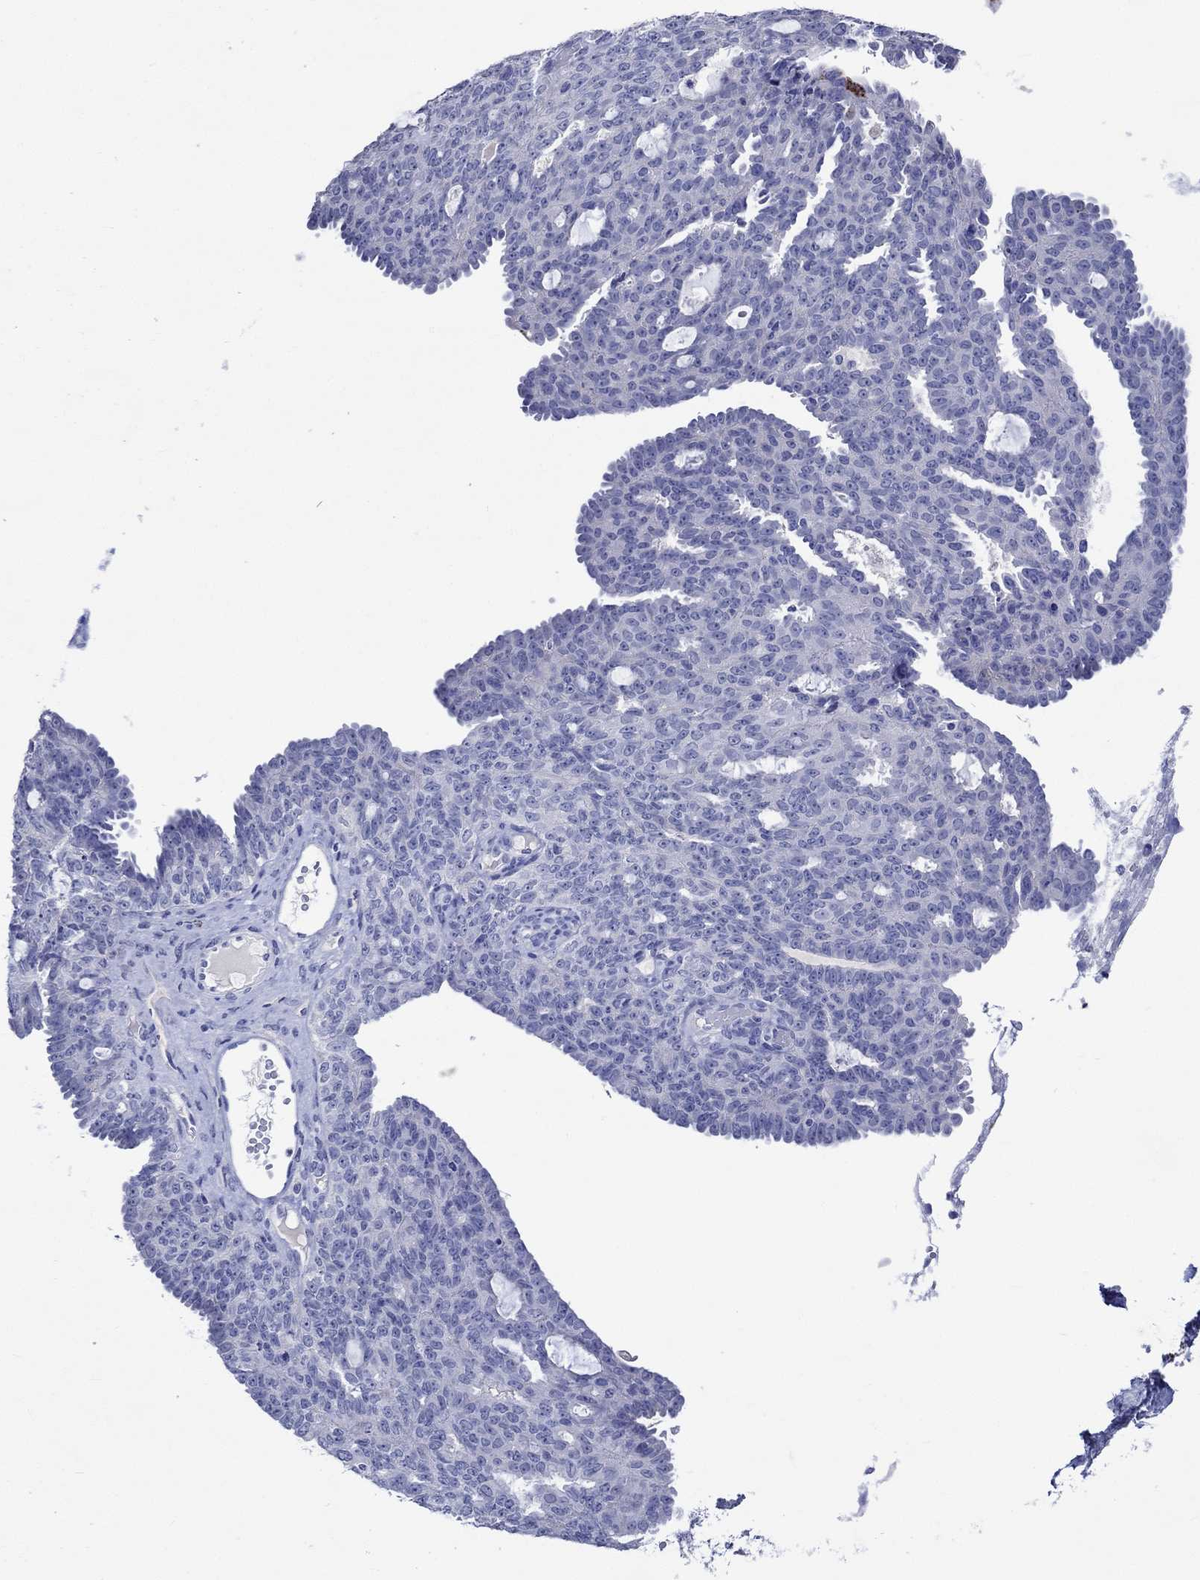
{"staining": {"intensity": "negative", "quantity": "none", "location": "none"}, "tissue": "ovarian cancer", "cell_type": "Tumor cells", "image_type": "cancer", "snomed": [{"axis": "morphology", "description": "Cystadenocarcinoma, serous, NOS"}, {"axis": "topography", "description": "Ovary"}], "caption": "Tumor cells show no significant protein staining in ovarian serous cystadenocarcinoma.", "gene": "KLHL35", "patient": {"sex": "female", "age": 71}}